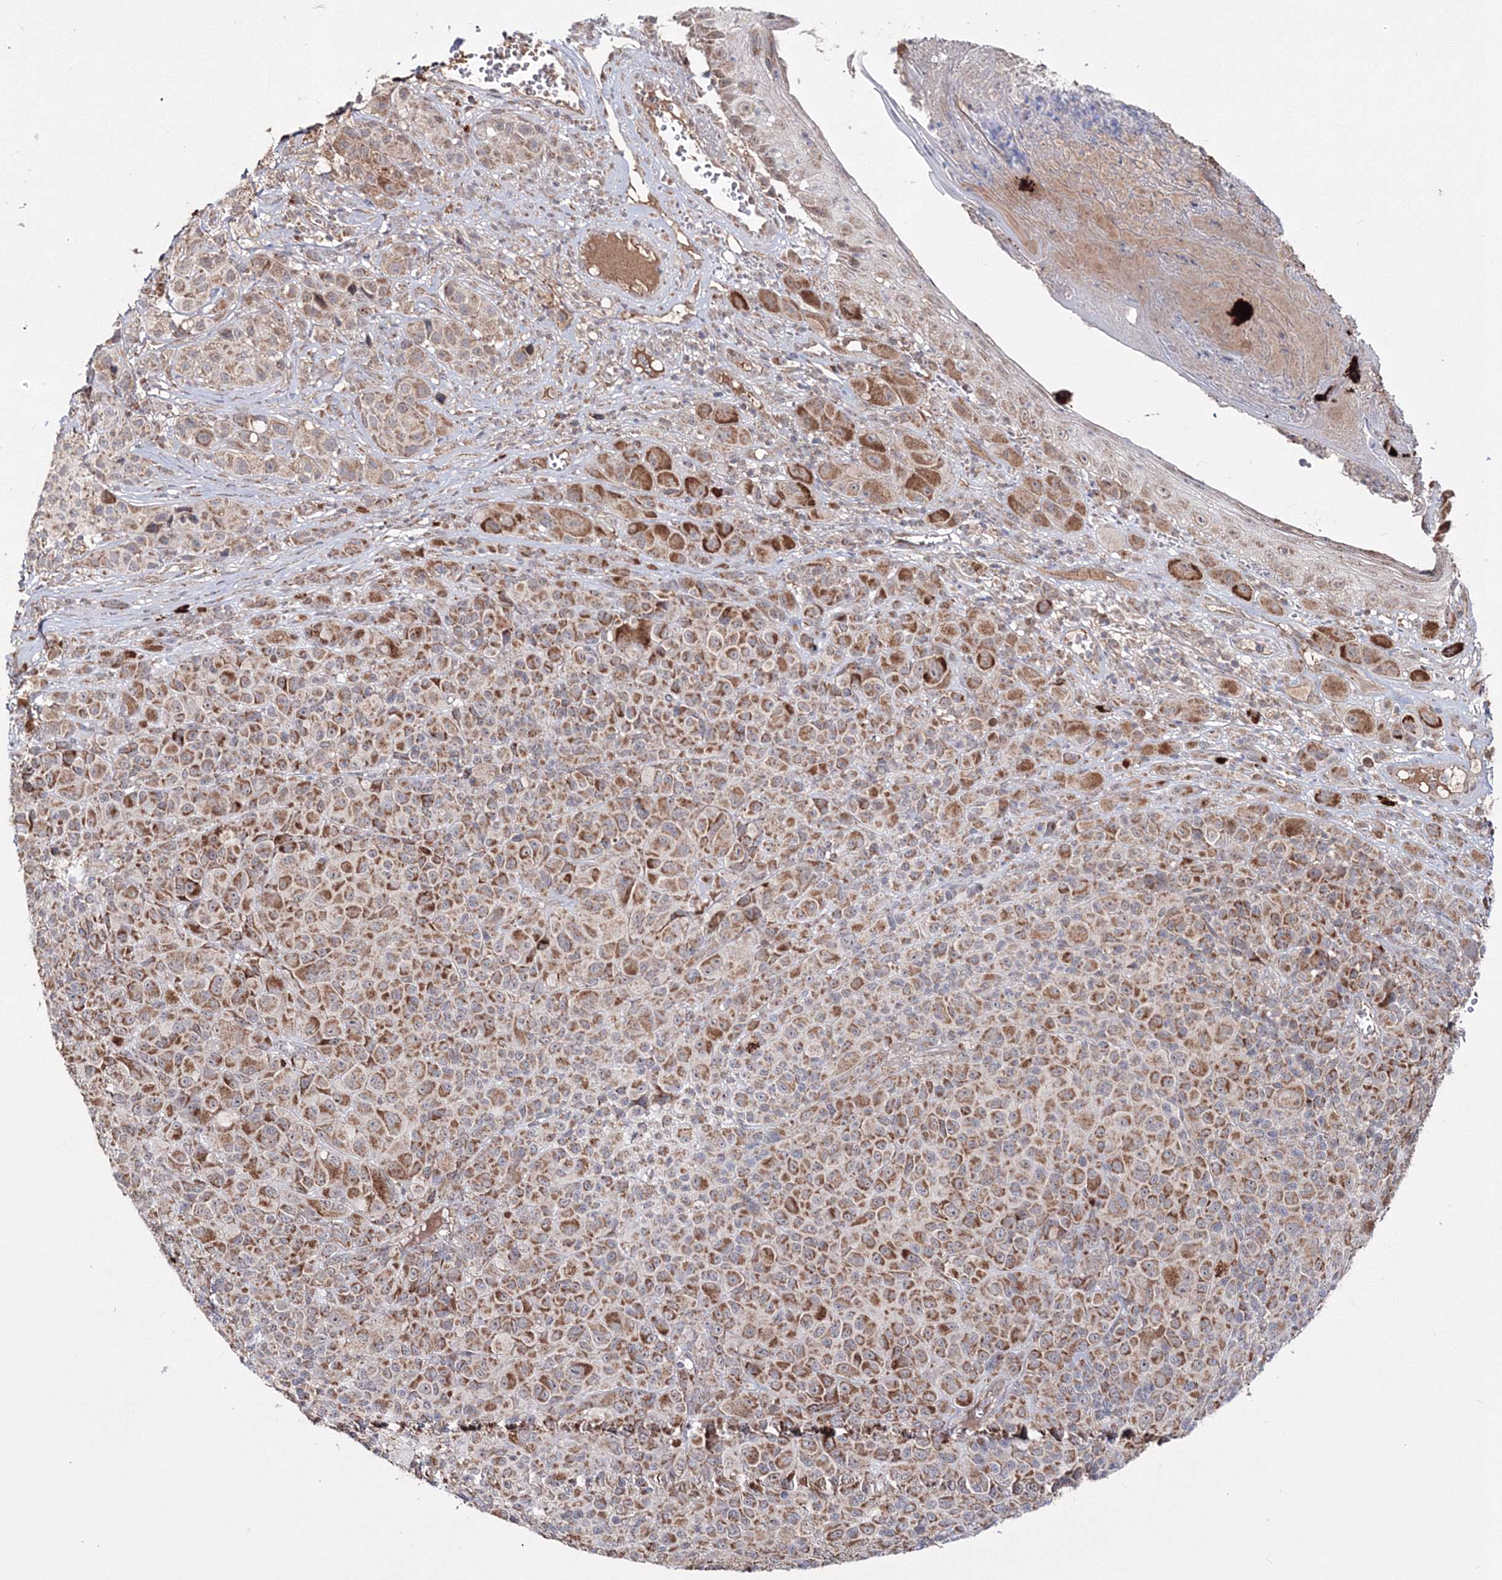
{"staining": {"intensity": "moderate", "quantity": "25%-75%", "location": "cytoplasmic/membranous"}, "tissue": "melanoma", "cell_type": "Tumor cells", "image_type": "cancer", "snomed": [{"axis": "morphology", "description": "Malignant melanoma, NOS"}, {"axis": "topography", "description": "Skin of trunk"}], "caption": "Malignant melanoma was stained to show a protein in brown. There is medium levels of moderate cytoplasmic/membranous positivity in approximately 25%-75% of tumor cells.", "gene": "PEX13", "patient": {"sex": "male", "age": 71}}